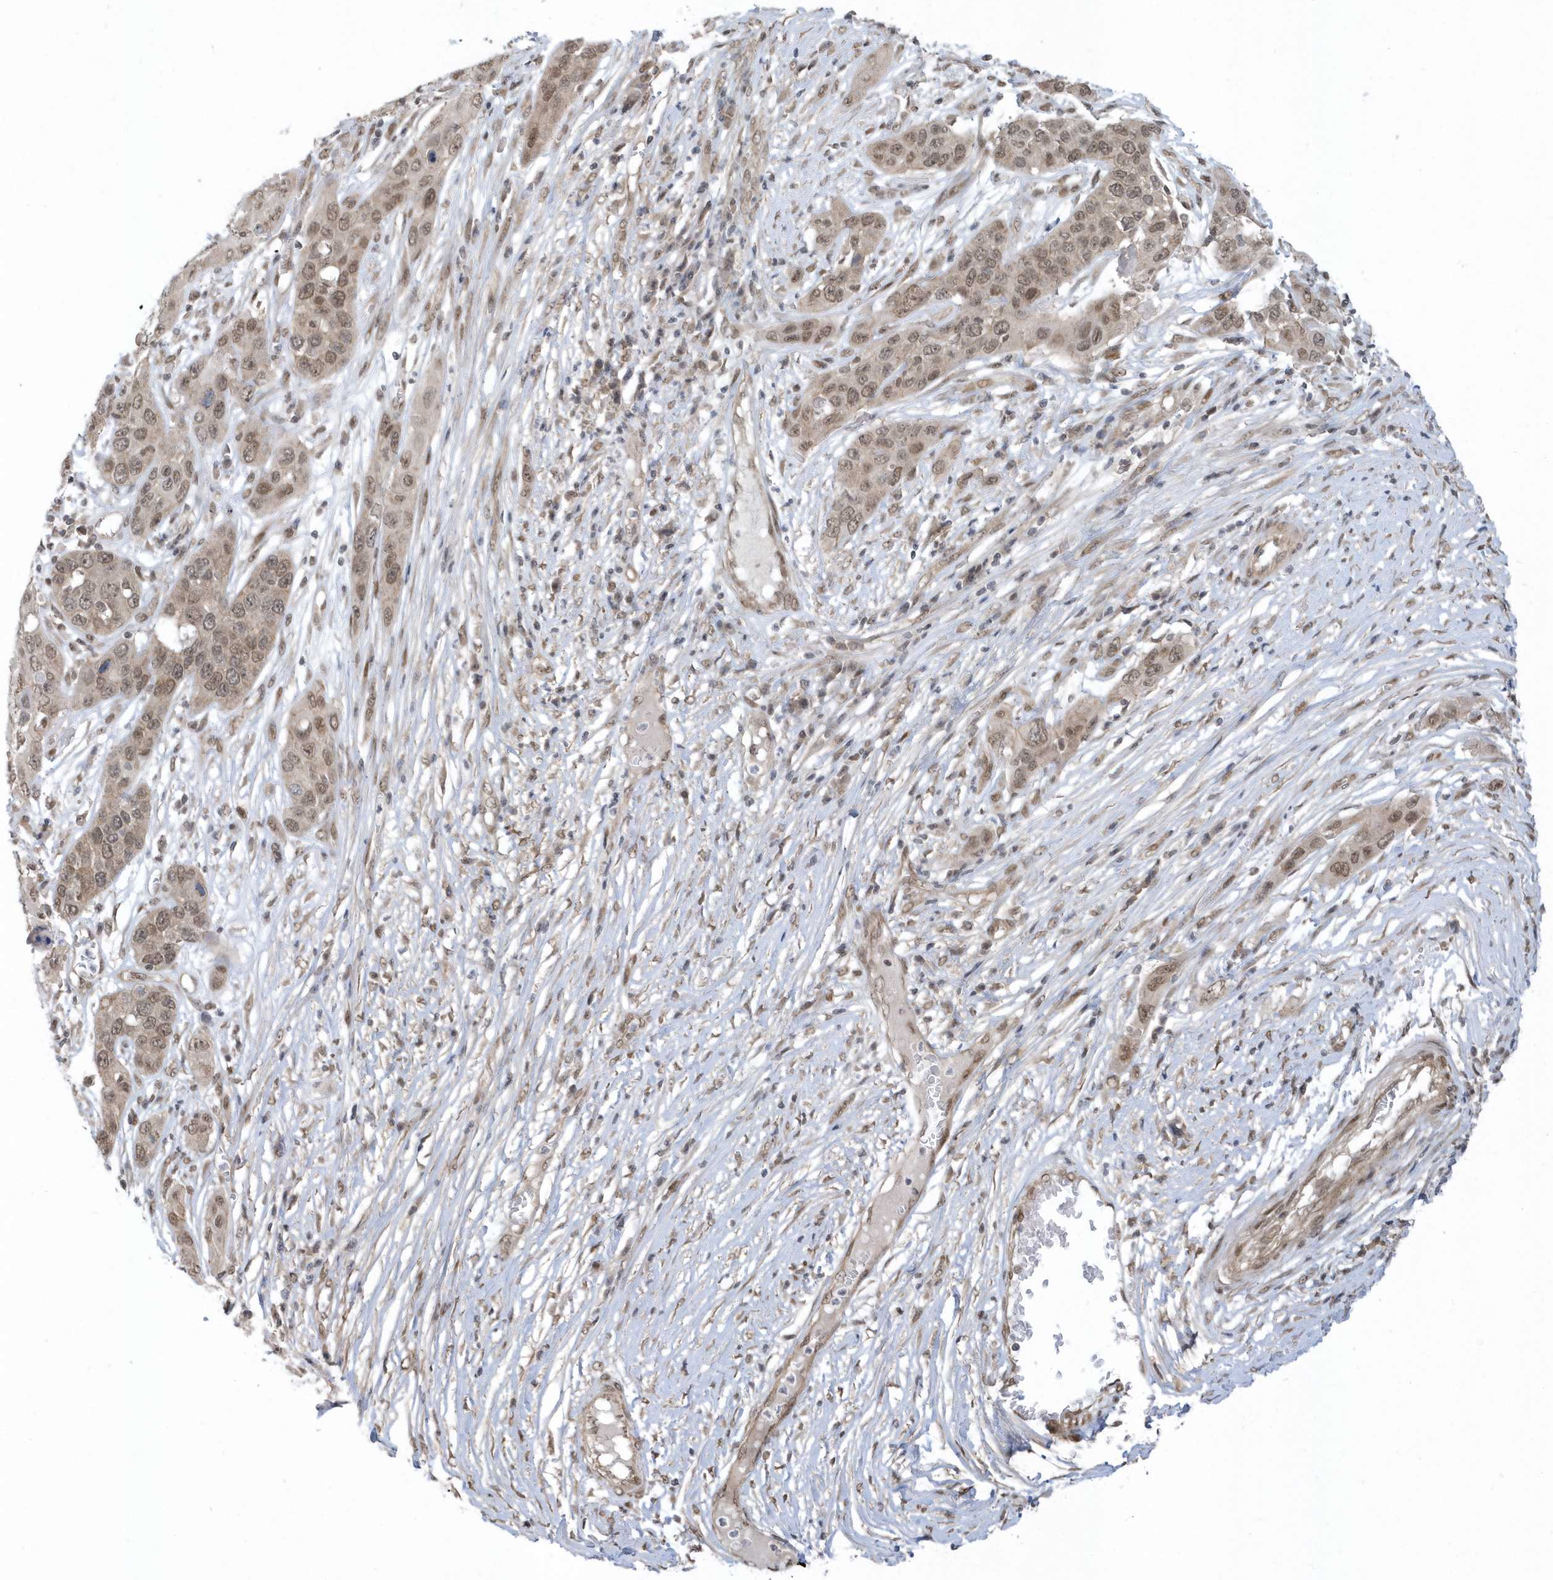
{"staining": {"intensity": "moderate", "quantity": ">75%", "location": "nuclear"}, "tissue": "skin cancer", "cell_type": "Tumor cells", "image_type": "cancer", "snomed": [{"axis": "morphology", "description": "Squamous cell carcinoma, NOS"}, {"axis": "topography", "description": "Skin"}], "caption": "DAB (3,3'-diaminobenzidine) immunohistochemical staining of squamous cell carcinoma (skin) reveals moderate nuclear protein expression in approximately >75% of tumor cells.", "gene": "USP53", "patient": {"sex": "male", "age": 55}}